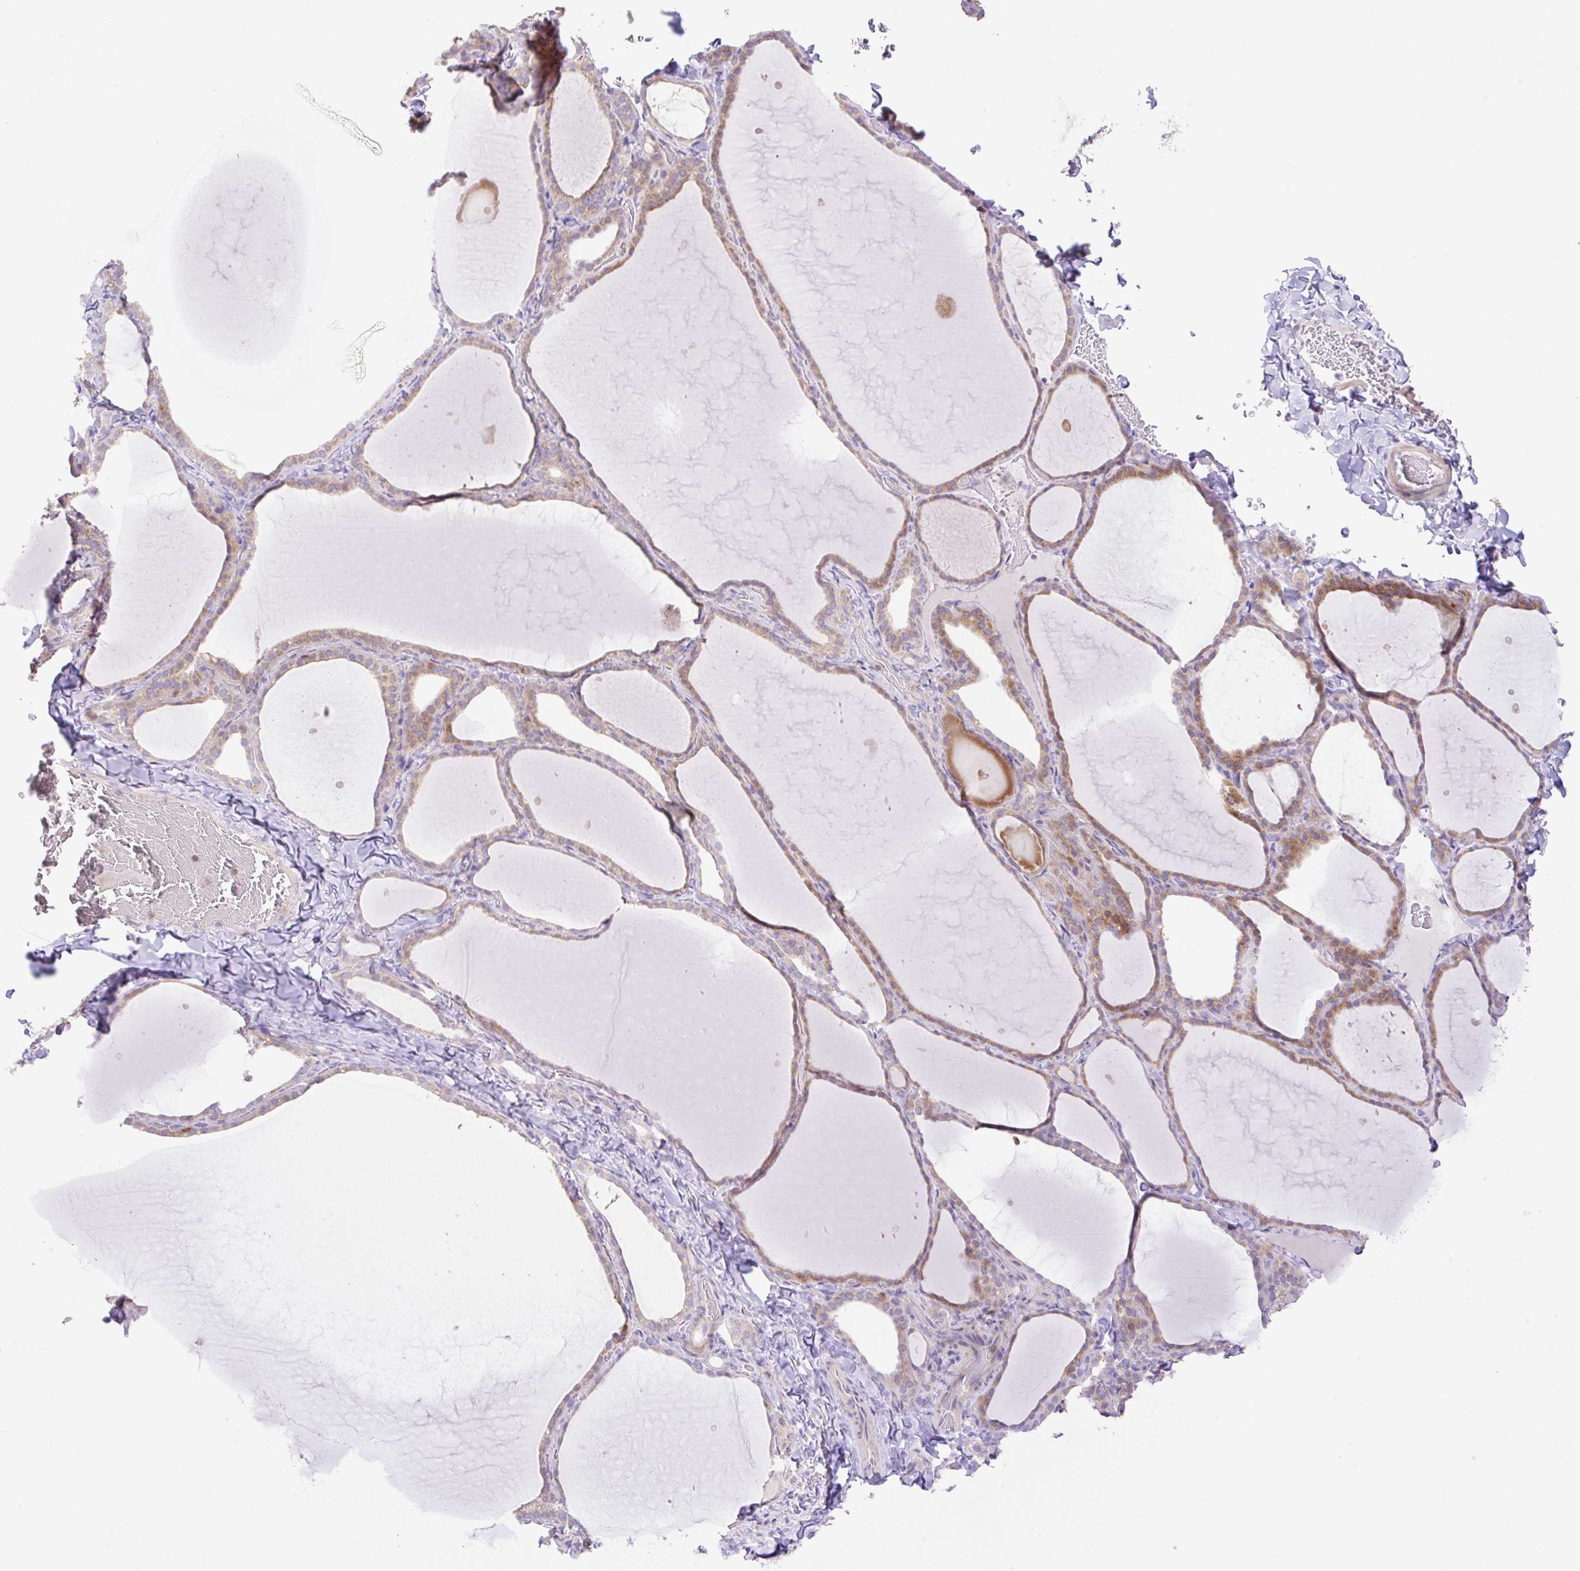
{"staining": {"intensity": "moderate", "quantity": "25%-75%", "location": "cytoplasmic/membranous"}, "tissue": "thyroid gland", "cell_type": "Glandular cells", "image_type": "normal", "snomed": [{"axis": "morphology", "description": "Normal tissue, NOS"}, {"axis": "topography", "description": "Thyroid gland"}], "caption": "An immunohistochemistry (IHC) image of benign tissue is shown. Protein staining in brown labels moderate cytoplasmic/membranous positivity in thyroid gland within glandular cells.", "gene": "VPS25", "patient": {"sex": "female", "age": 22}}